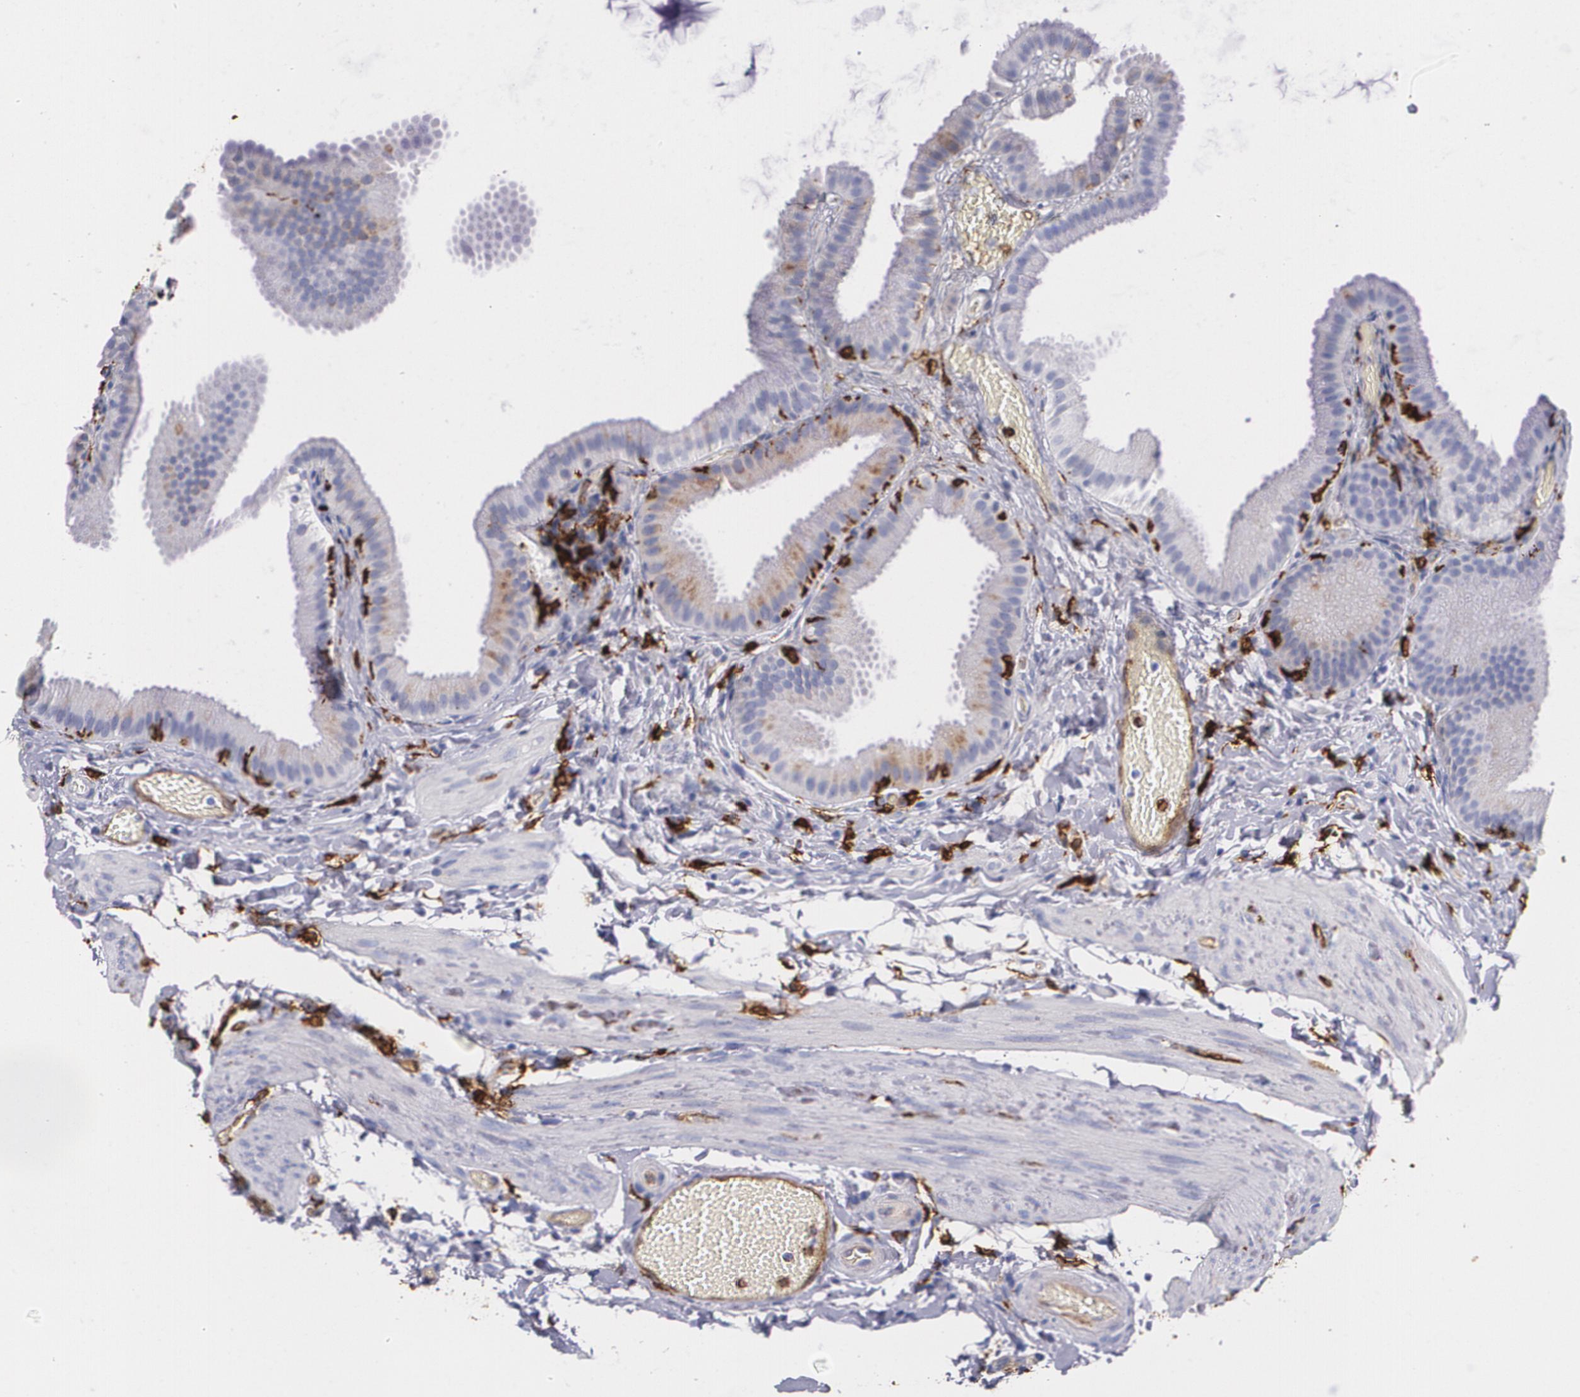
{"staining": {"intensity": "negative", "quantity": "none", "location": "none"}, "tissue": "gallbladder", "cell_type": "Glandular cells", "image_type": "normal", "snomed": [{"axis": "morphology", "description": "Normal tissue, NOS"}, {"axis": "topography", "description": "Gallbladder"}], "caption": "A histopathology image of human gallbladder is negative for staining in glandular cells. Nuclei are stained in blue.", "gene": "HLA", "patient": {"sex": "female", "age": 63}}